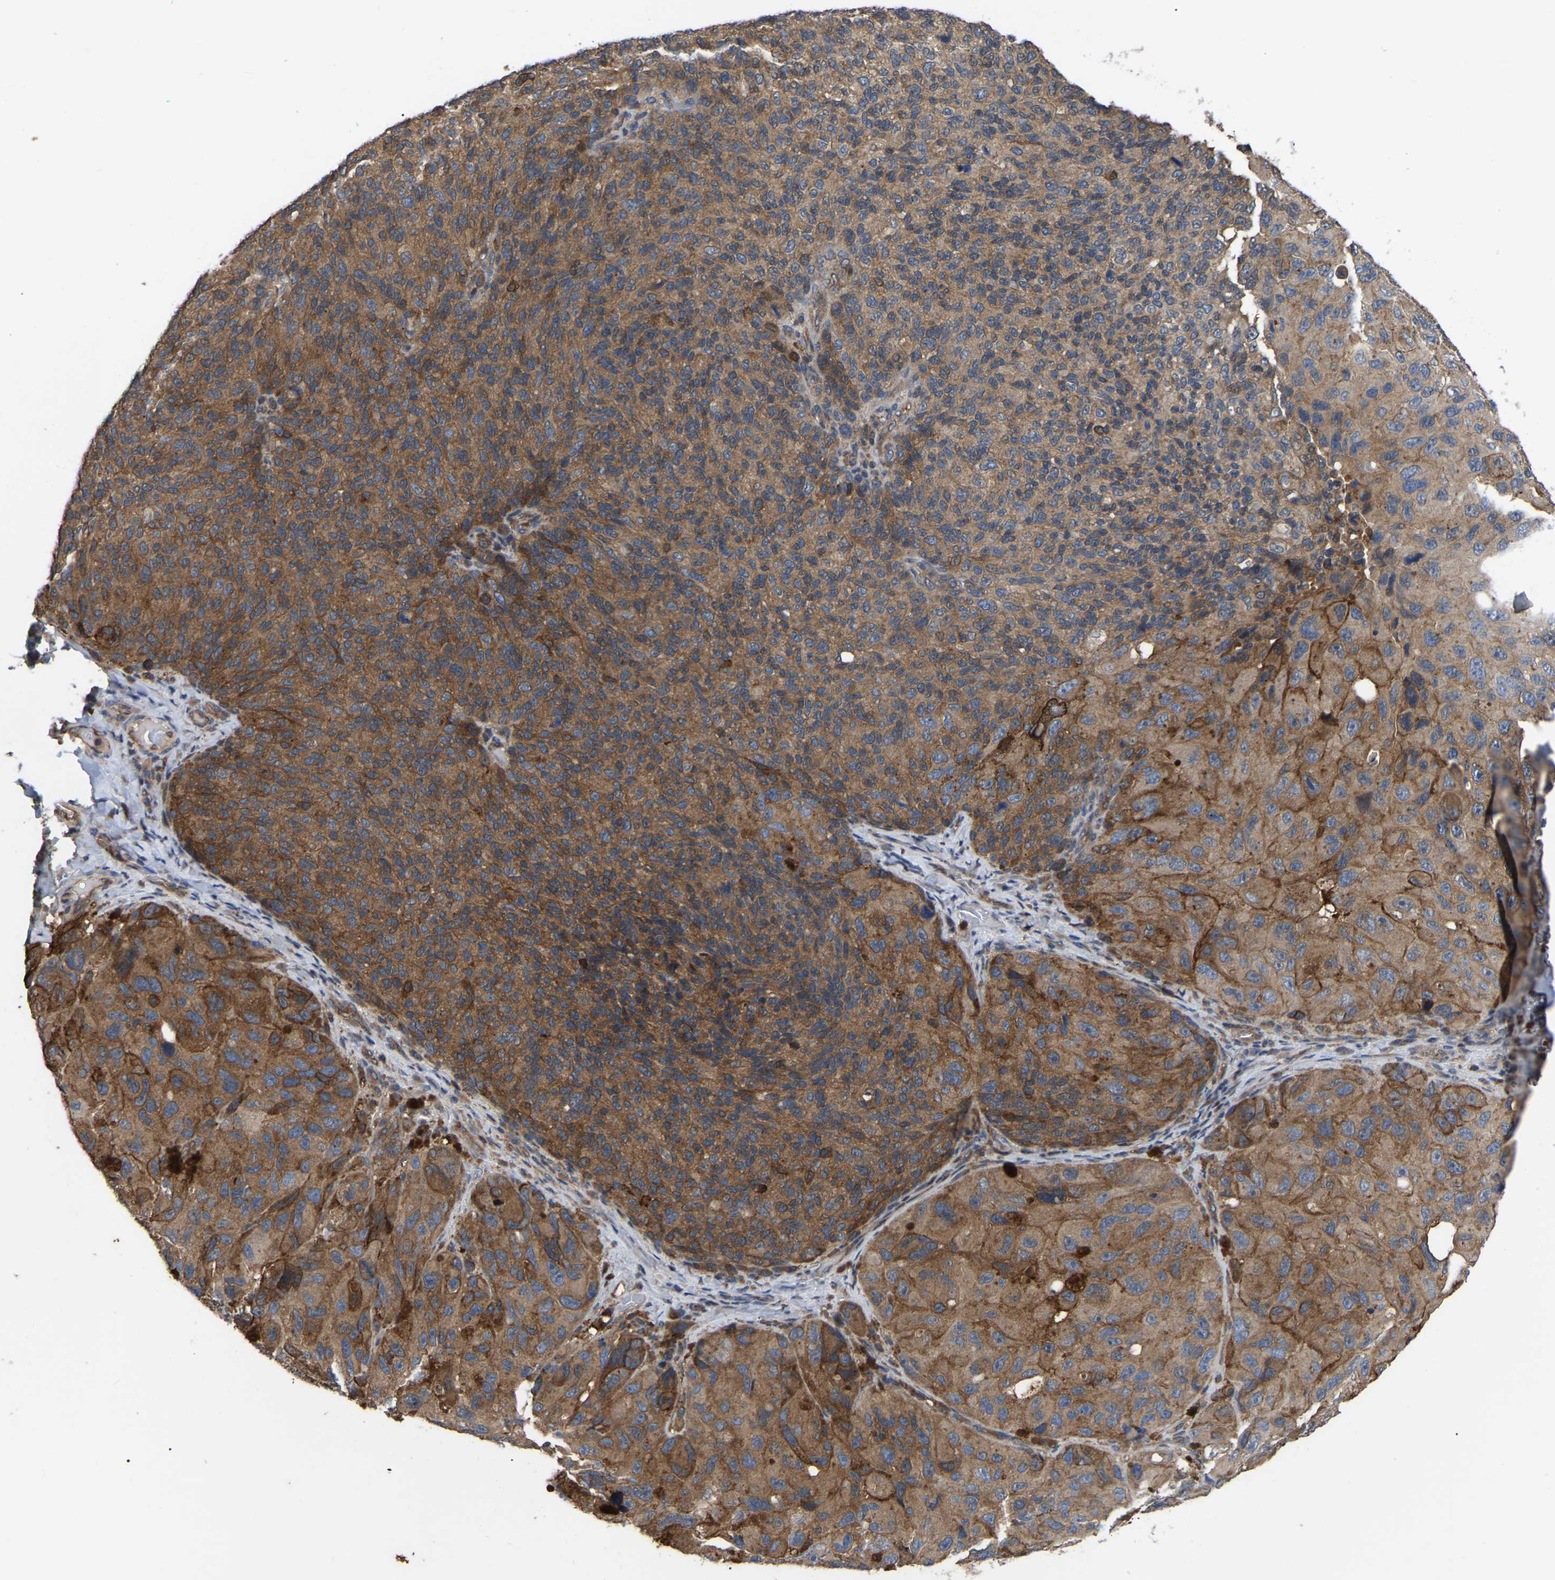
{"staining": {"intensity": "moderate", "quantity": ">75%", "location": "cytoplasmic/membranous"}, "tissue": "melanoma", "cell_type": "Tumor cells", "image_type": "cancer", "snomed": [{"axis": "morphology", "description": "Malignant melanoma, NOS"}, {"axis": "topography", "description": "Skin"}], "caption": "Tumor cells show medium levels of moderate cytoplasmic/membranous expression in approximately >75% of cells in melanoma.", "gene": "CIT", "patient": {"sex": "female", "age": 73}}